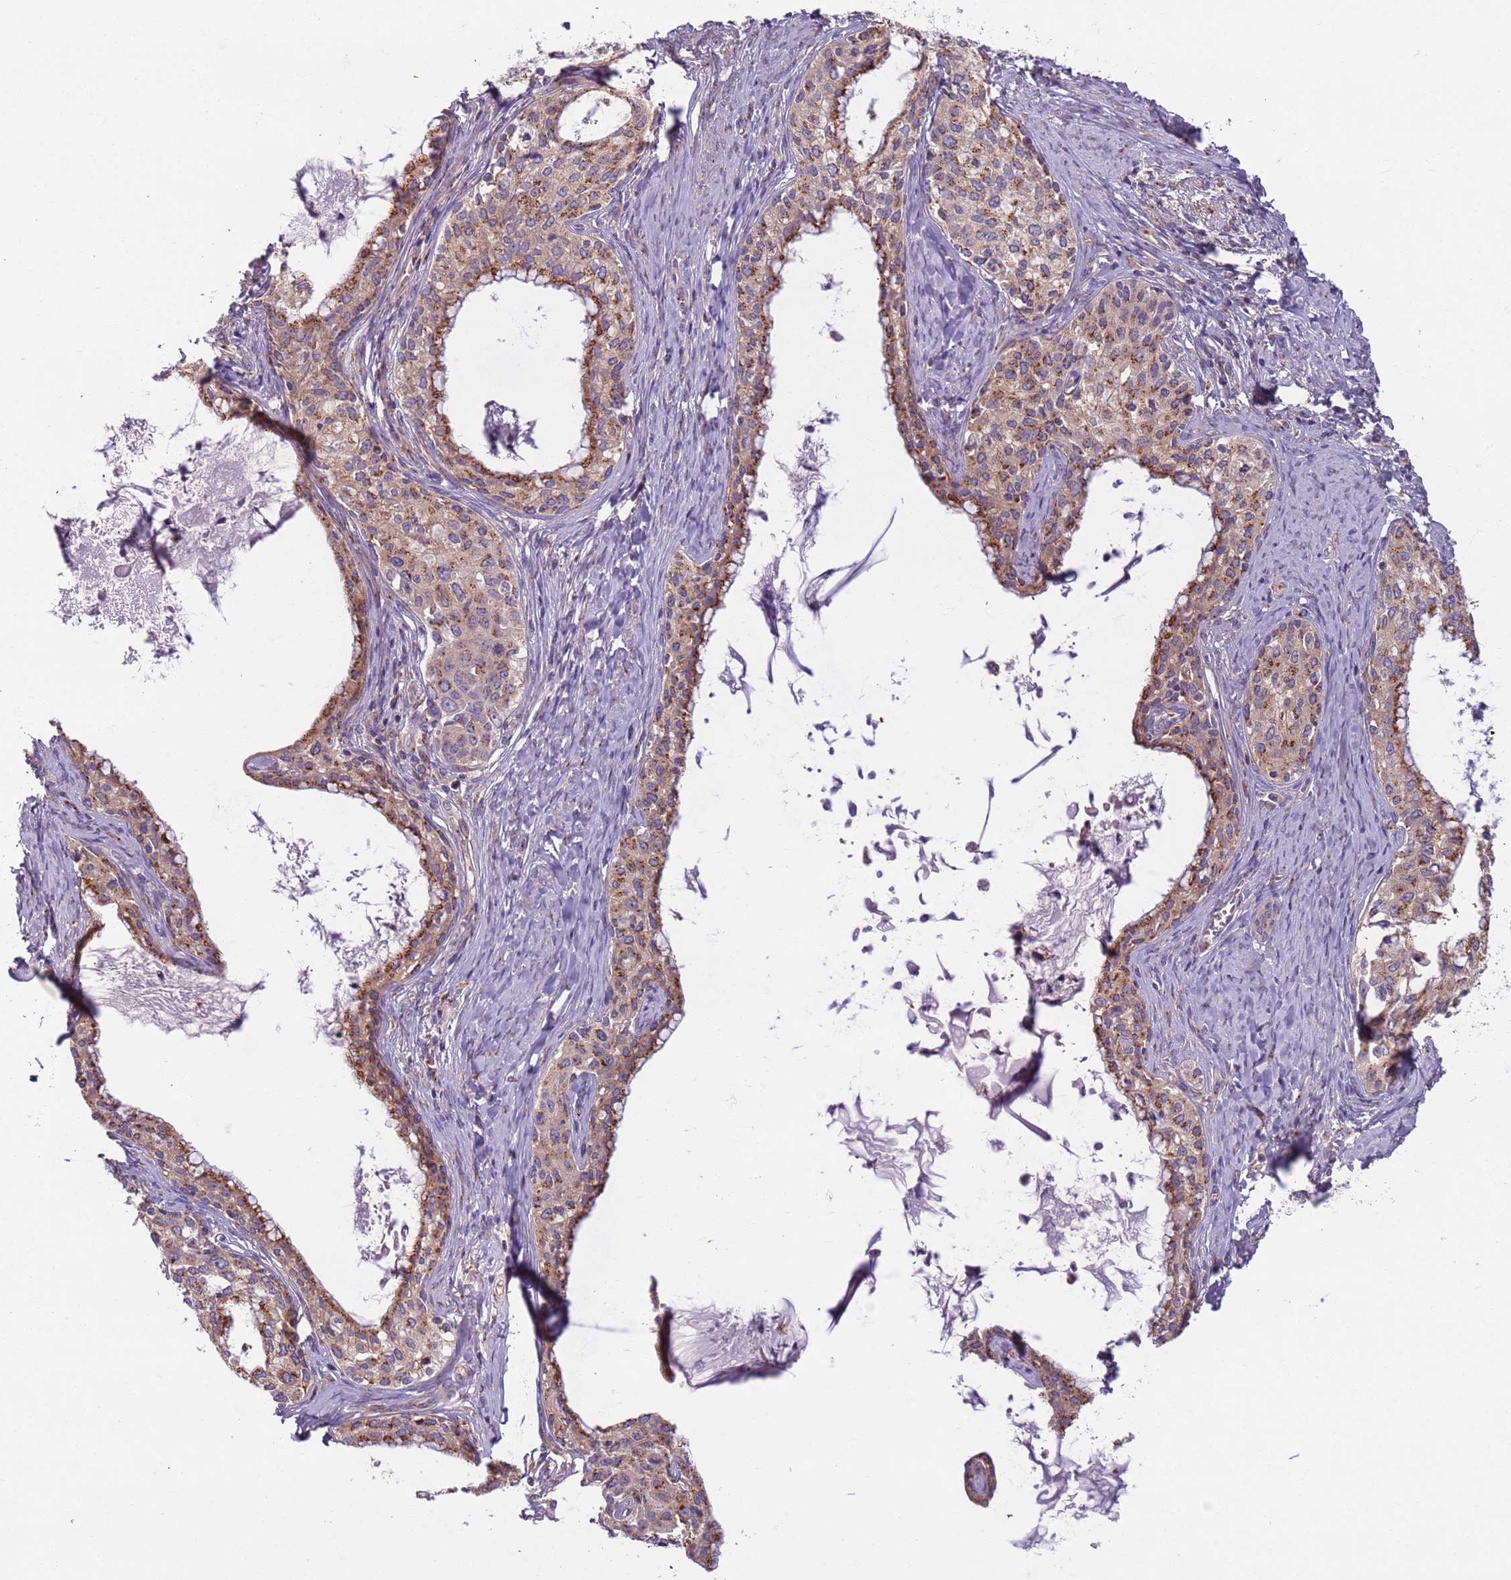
{"staining": {"intensity": "moderate", "quantity": "25%-75%", "location": "cytoplasmic/membranous"}, "tissue": "cervical cancer", "cell_type": "Tumor cells", "image_type": "cancer", "snomed": [{"axis": "morphology", "description": "Squamous cell carcinoma, NOS"}, {"axis": "morphology", "description": "Adenocarcinoma, NOS"}, {"axis": "topography", "description": "Cervix"}], "caption": "Tumor cells exhibit medium levels of moderate cytoplasmic/membranous staining in about 25%-75% of cells in human adenocarcinoma (cervical).", "gene": "AKTIP", "patient": {"sex": "female", "age": 52}}